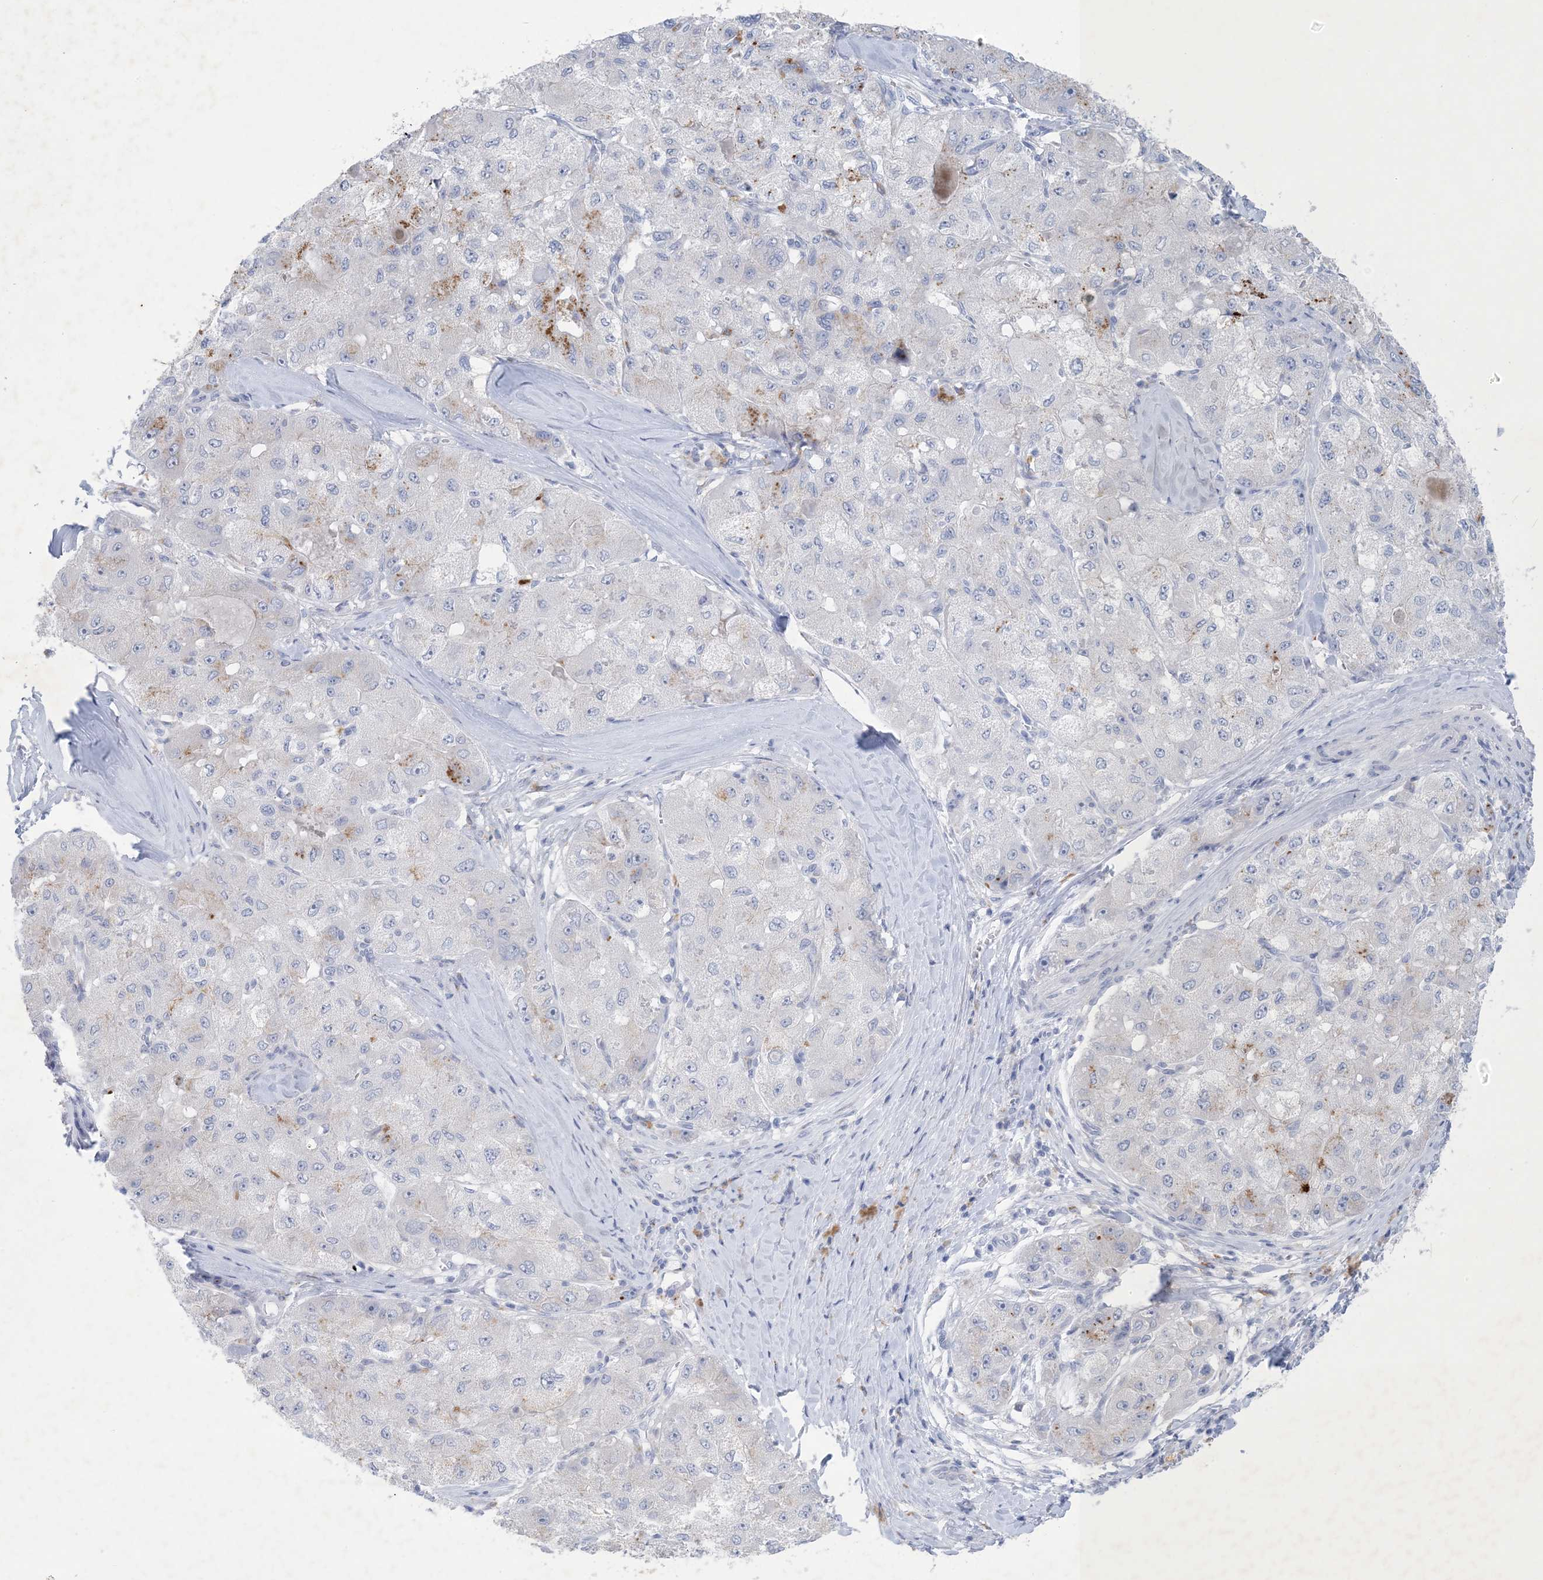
{"staining": {"intensity": "moderate", "quantity": "<25%", "location": "cytoplasmic/membranous"}, "tissue": "liver cancer", "cell_type": "Tumor cells", "image_type": "cancer", "snomed": [{"axis": "morphology", "description": "Carcinoma, Hepatocellular, NOS"}, {"axis": "topography", "description": "Liver"}], "caption": "Brown immunohistochemical staining in human liver cancer exhibits moderate cytoplasmic/membranous positivity in about <25% of tumor cells.", "gene": "GABRG1", "patient": {"sex": "male", "age": 80}}